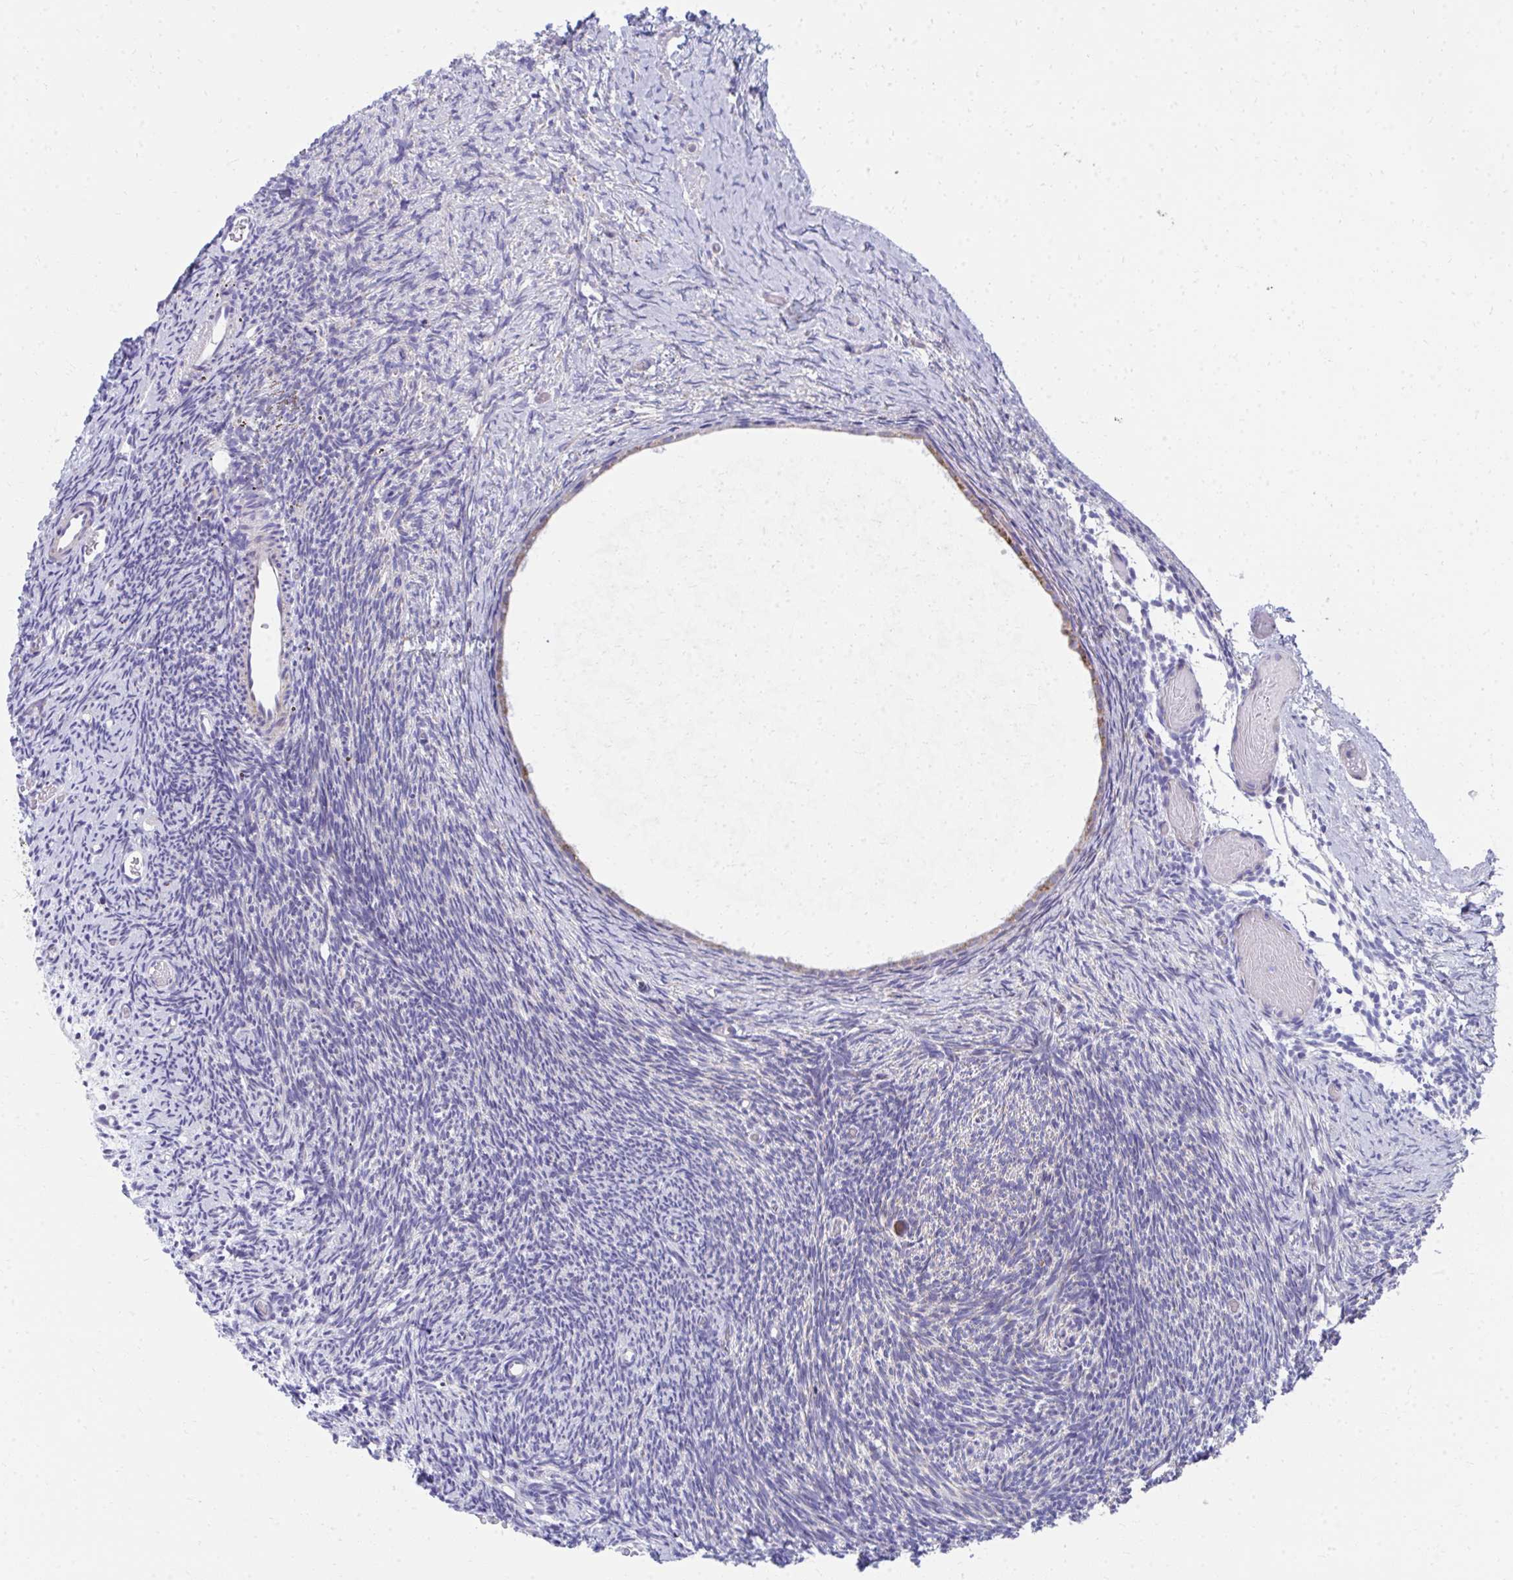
{"staining": {"intensity": "moderate", "quantity": ">75%", "location": "cytoplasmic/membranous"}, "tissue": "ovary", "cell_type": "Follicle cells", "image_type": "normal", "snomed": [{"axis": "morphology", "description": "Normal tissue, NOS"}, {"axis": "topography", "description": "Ovary"}], "caption": "The immunohistochemical stain labels moderate cytoplasmic/membranous positivity in follicle cells of normal ovary.", "gene": "IL37", "patient": {"sex": "female", "age": 39}}